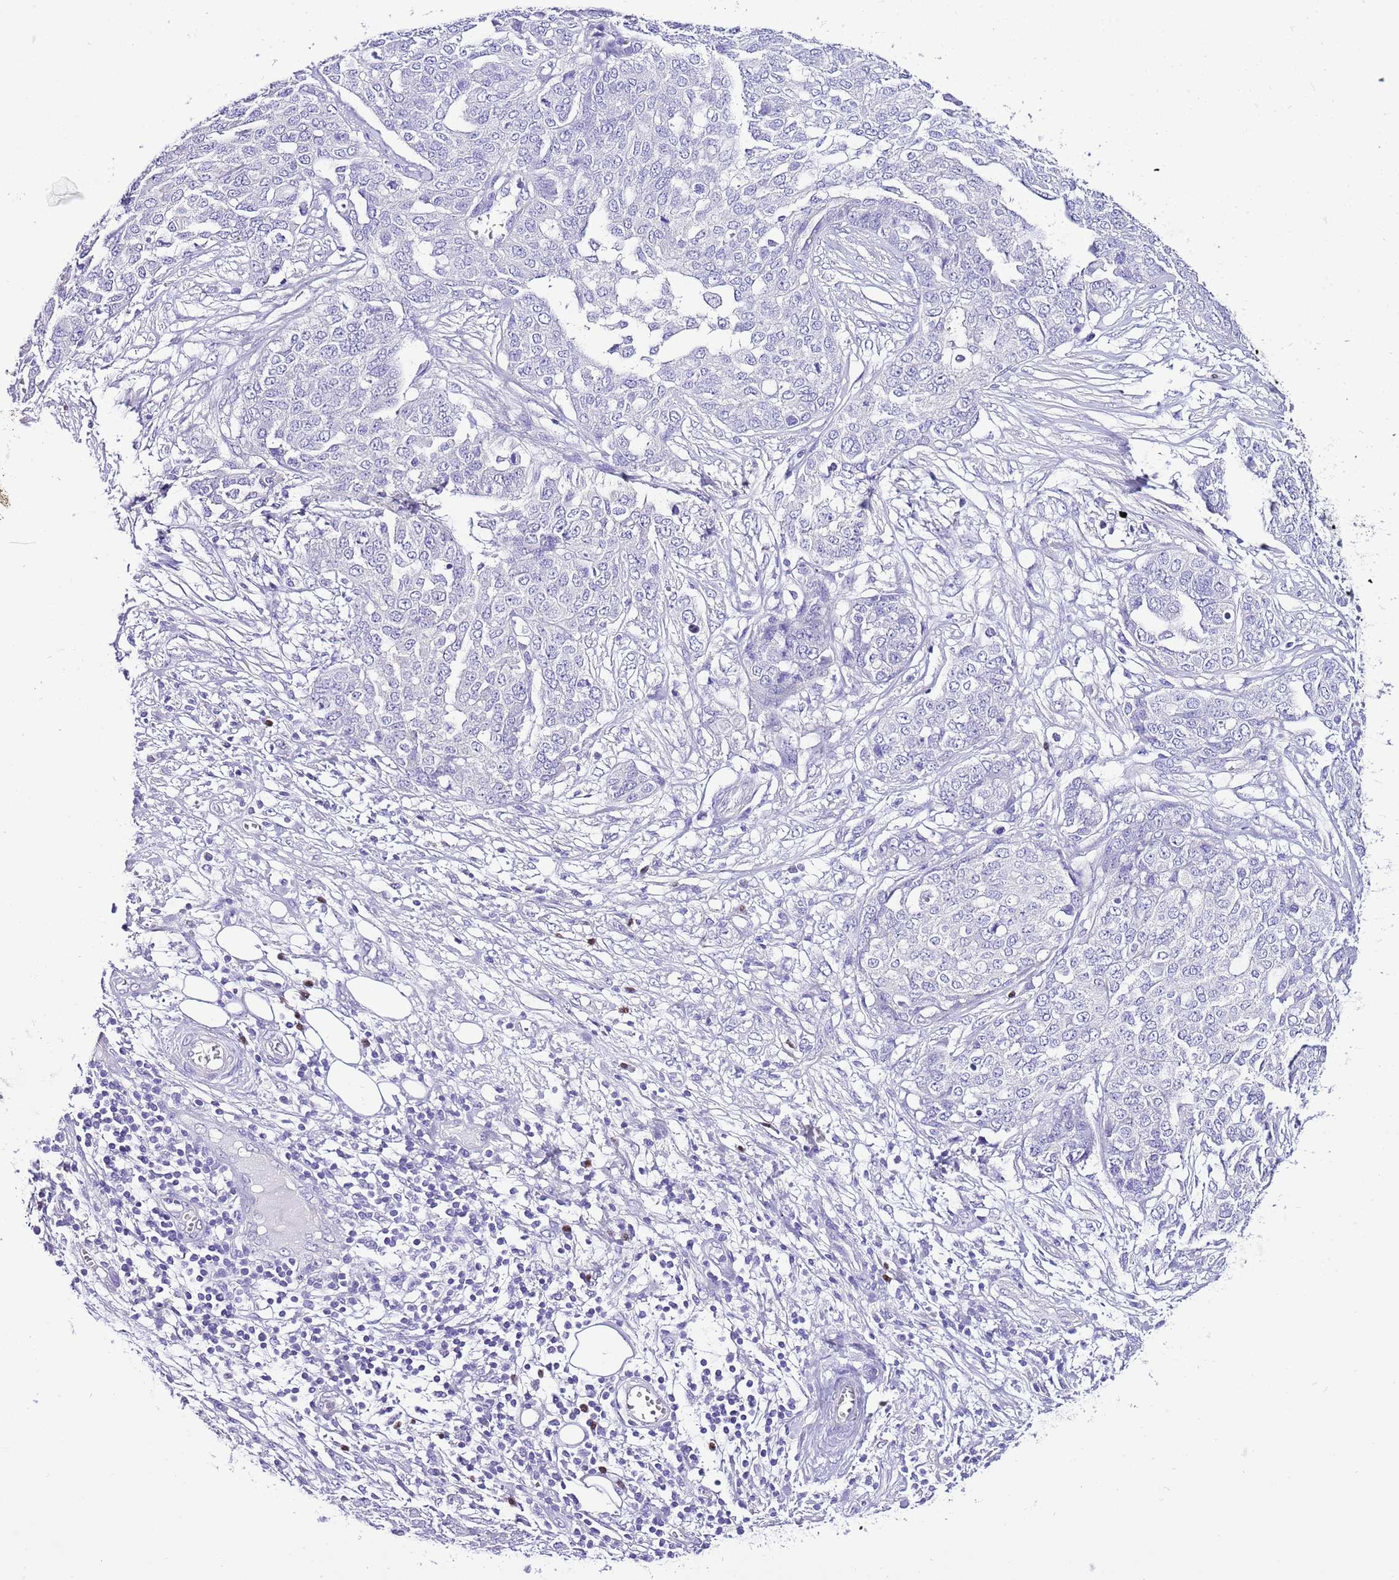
{"staining": {"intensity": "negative", "quantity": "none", "location": "none"}, "tissue": "ovarian cancer", "cell_type": "Tumor cells", "image_type": "cancer", "snomed": [{"axis": "morphology", "description": "Cystadenocarcinoma, serous, NOS"}, {"axis": "topography", "description": "Soft tissue"}, {"axis": "topography", "description": "Ovary"}], "caption": "Tumor cells are negative for protein expression in human ovarian cancer.", "gene": "BHLHA15", "patient": {"sex": "female", "age": 57}}